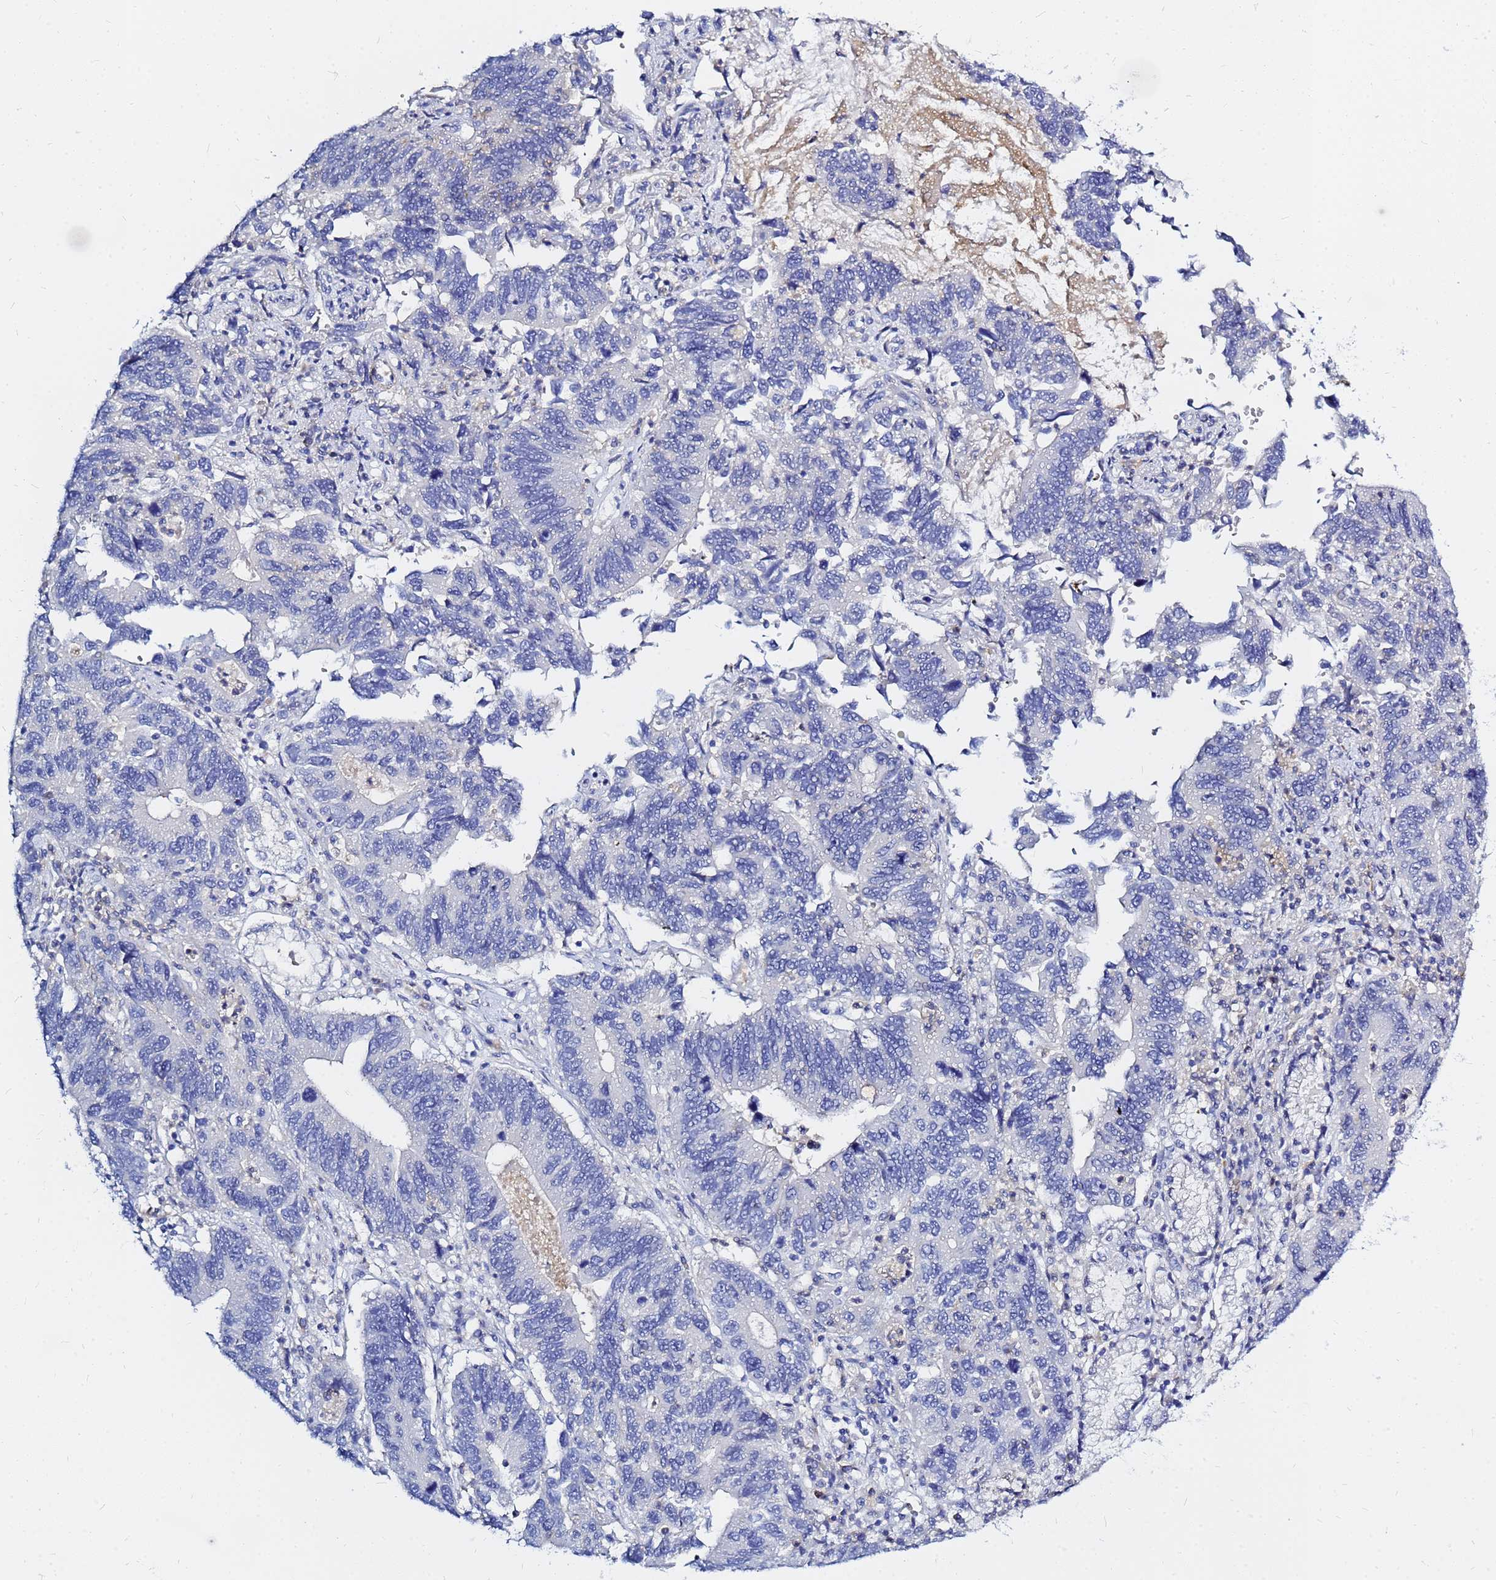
{"staining": {"intensity": "negative", "quantity": "none", "location": "none"}, "tissue": "stomach cancer", "cell_type": "Tumor cells", "image_type": "cancer", "snomed": [{"axis": "morphology", "description": "Adenocarcinoma, NOS"}, {"axis": "topography", "description": "Stomach"}], "caption": "Immunohistochemistry (IHC) micrograph of neoplastic tissue: human stomach adenocarcinoma stained with DAB shows no significant protein staining in tumor cells. (DAB (3,3'-diaminobenzidine) IHC, high magnification).", "gene": "ZNF552", "patient": {"sex": "male", "age": 59}}